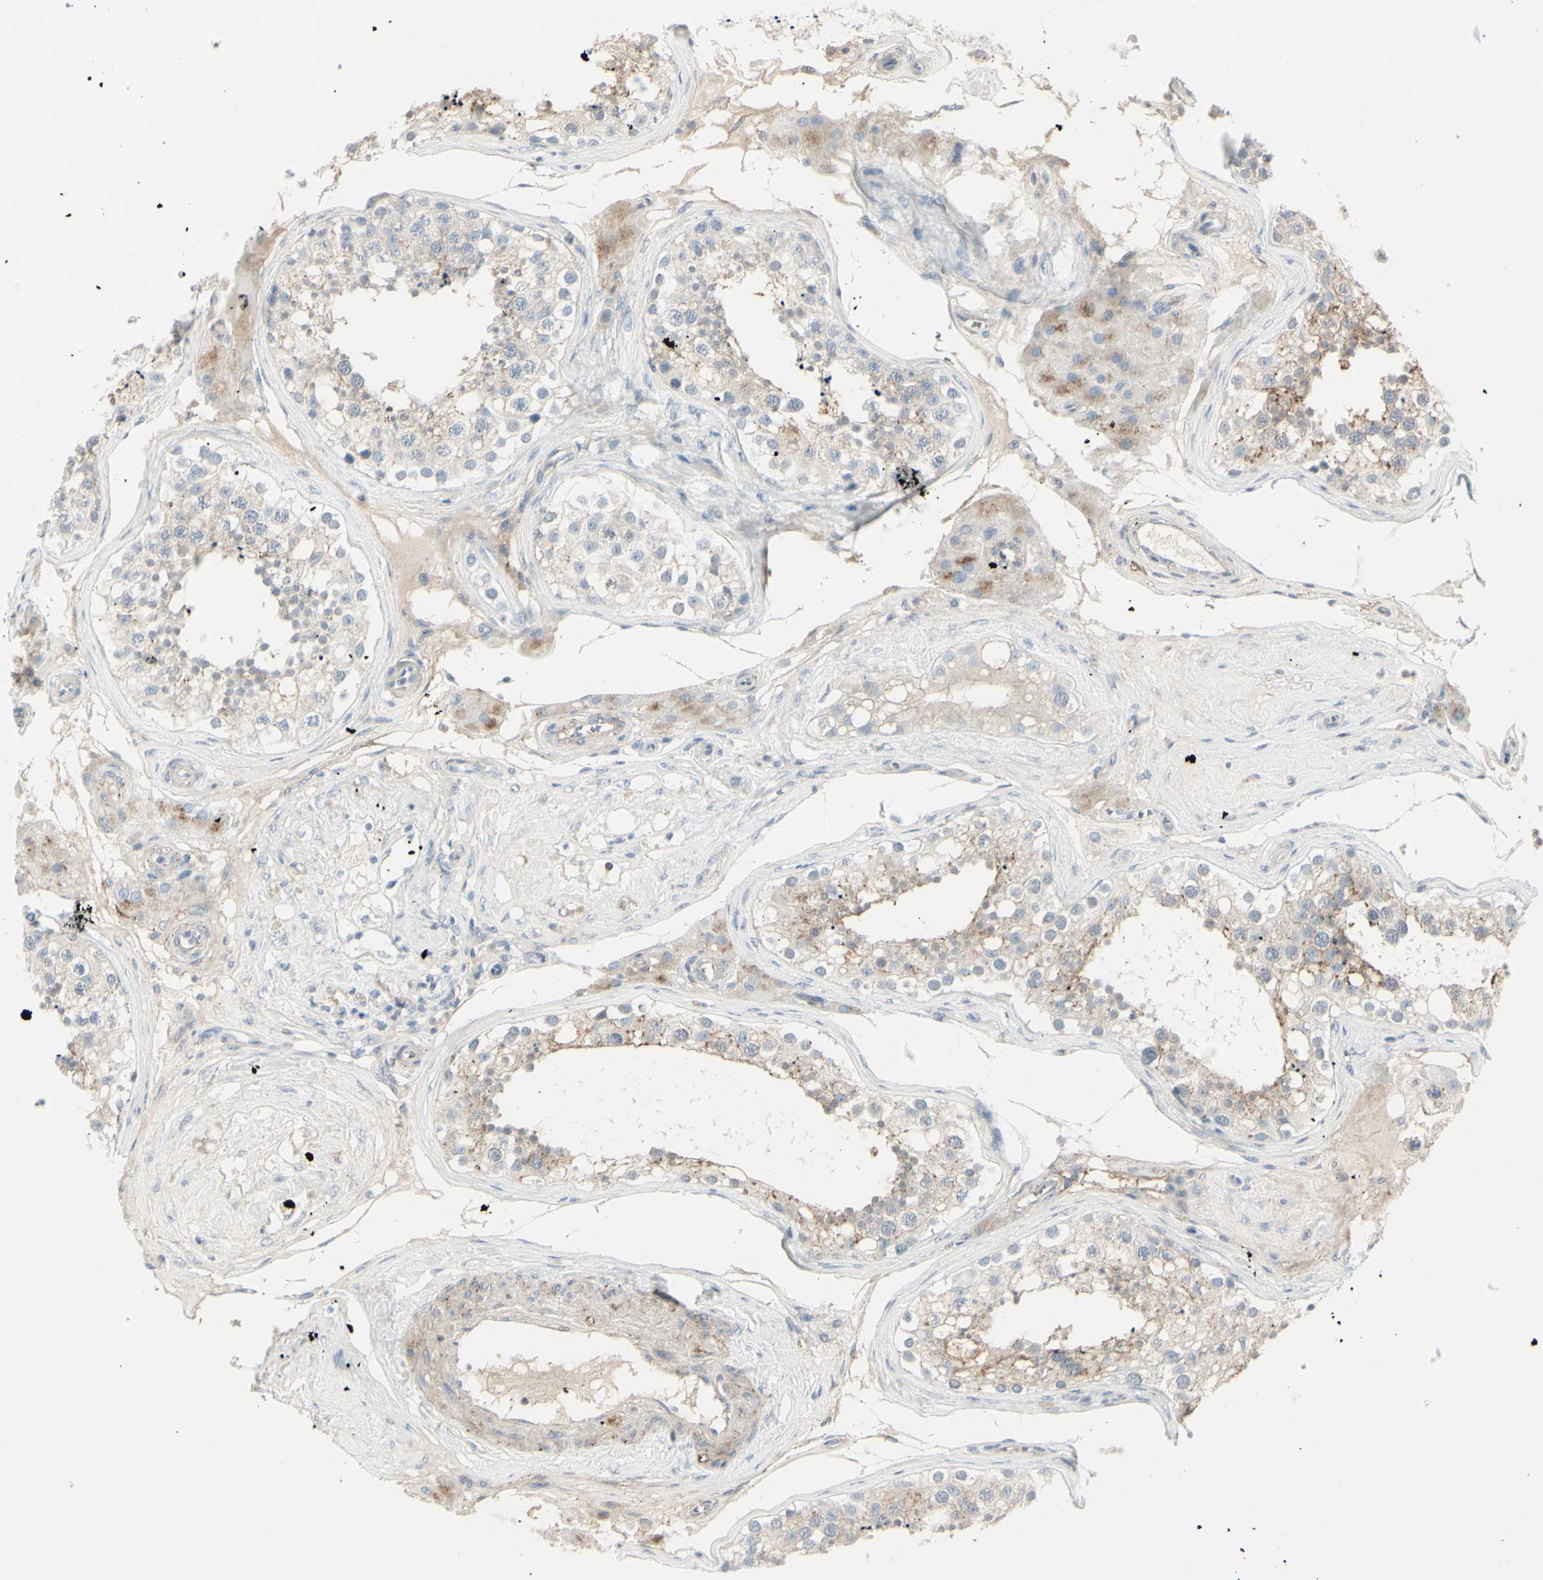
{"staining": {"intensity": "weak", "quantity": "<25%", "location": "cytoplasmic/membranous"}, "tissue": "testis", "cell_type": "Cells in seminiferous ducts", "image_type": "normal", "snomed": [{"axis": "morphology", "description": "Normal tissue, NOS"}, {"axis": "topography", "description": "Testis"}], "caption": "This micrograph is of normal testis stained with immunohistochemistry to label a protein in brown with the nuclei are counter-stained blue. There is no staining in cells in seminiferous ducts.", "gene": "CACNA2D1", "patient": {"sex": "male", "age": 68}}